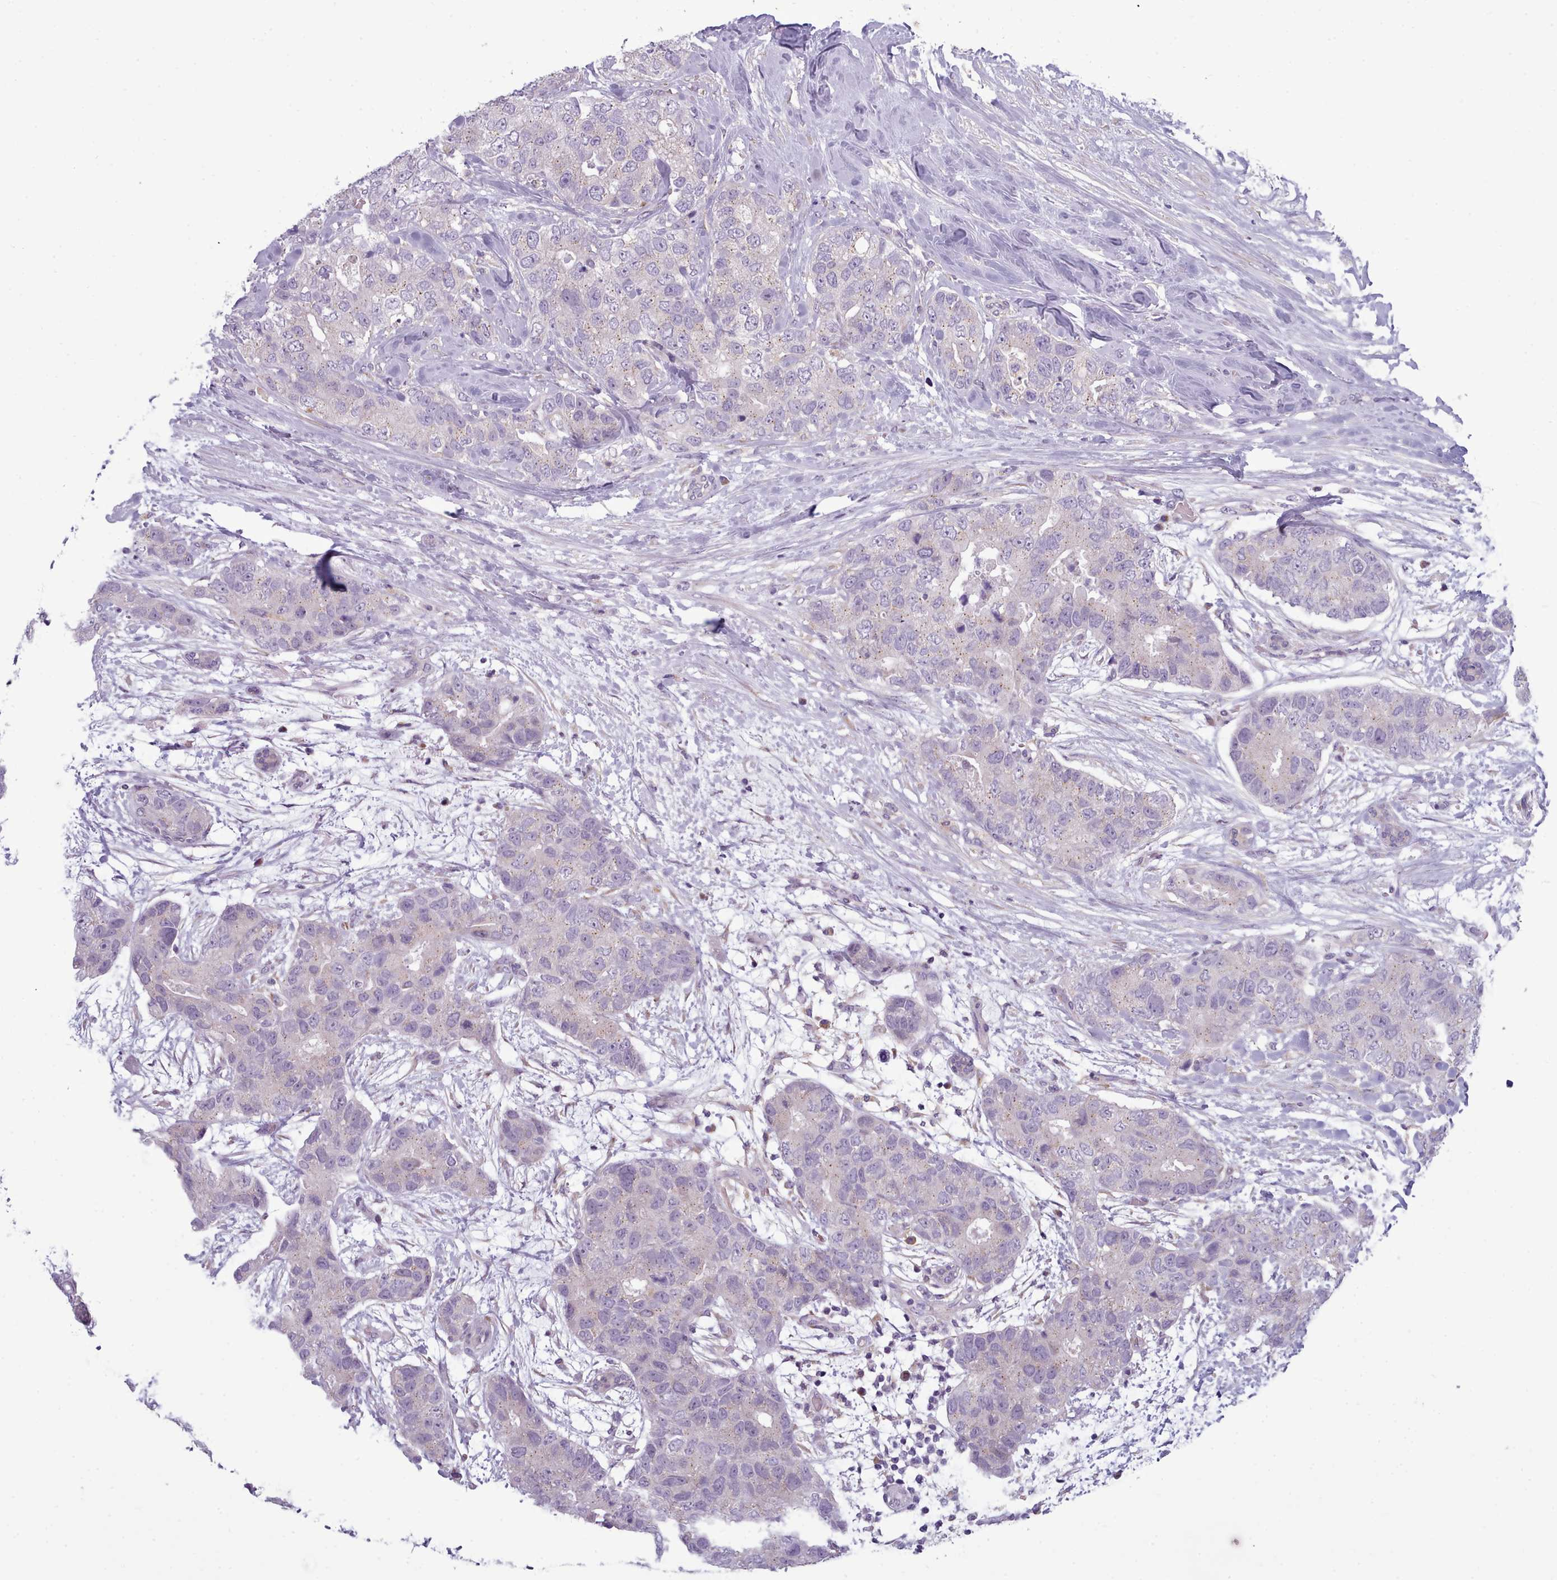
{"staining": {"intensity": "negative", "quantity": "none", "location": "none"}, "tissue": "breast cancer", "cell_type": "Tumor cells", "image_type": "cancer", "snomed": [{"axis": "morphology", "description": "Duct carcinoma"}, {"axis": "topography", "description": "Breast"}], "caption": "Human breast cancer (invasive ductal carcinoma) stained for a protein using IHC shows no positivity in tumor cells.", "gene": "MYRFL", "patient": {"sex": "female", "age": 62}}